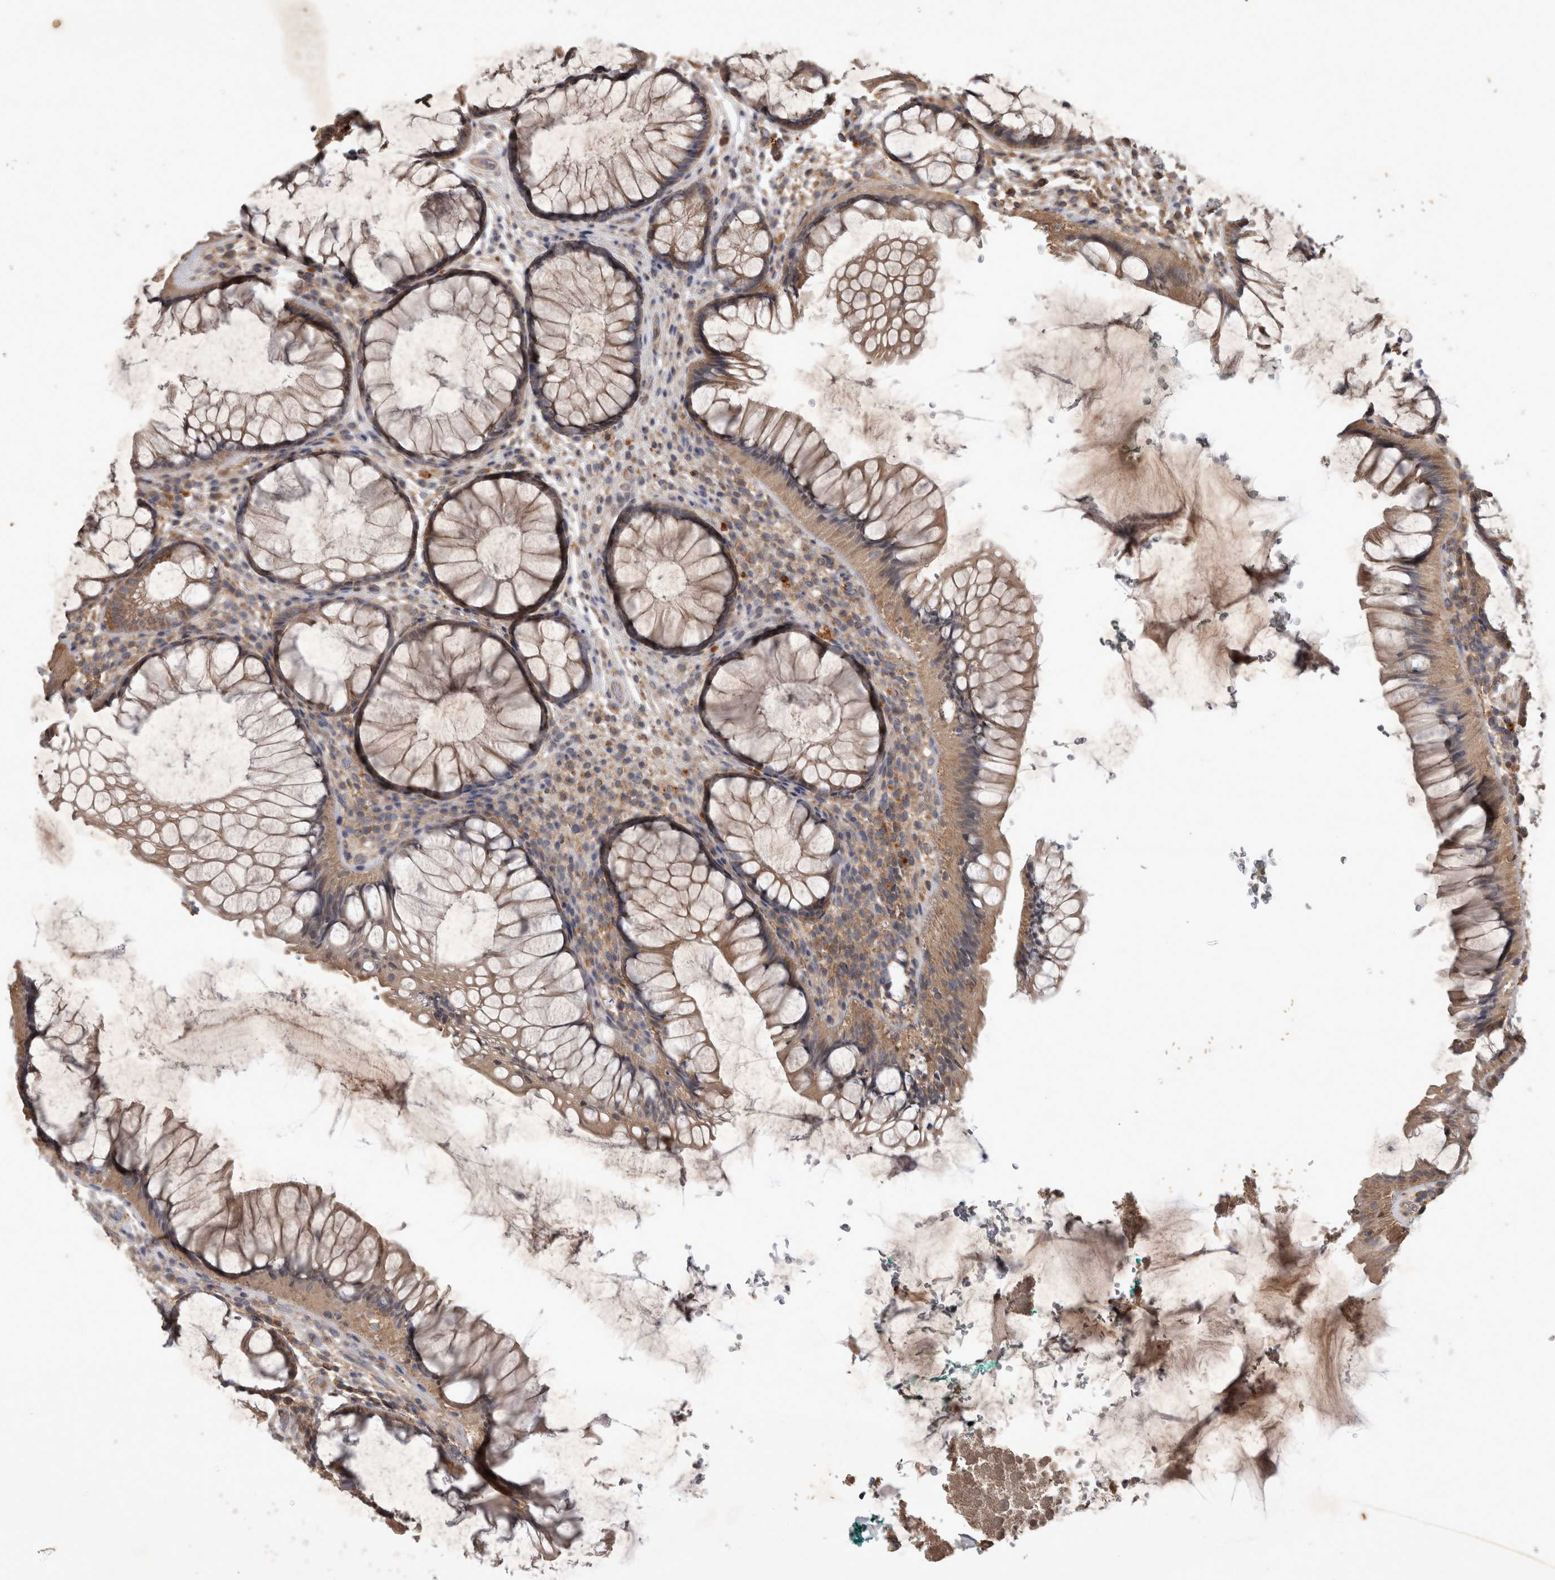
{"staining": {"intensity": "moderate", "quantity": ">75%", "location": "cytoplasmic/membranous"}, "tissue": "rectum", "cell_type": "Glandular cells", "image_type": "normal", "snomed": [{"axis": "morphology", "description": "Normal tissue, NOS"}, {"axis": "topography", "description": "Rectum"}], "caption": "Immunohistochemistry photomicrograph of normal human rectum stained for a protein (brown), which shows medium levels of moderate cytoplasmic/membranous expression in approximately >75% of glandular cells.", "gene": "TRMT61B", "patient": {"sex": "male", "age": 51}}